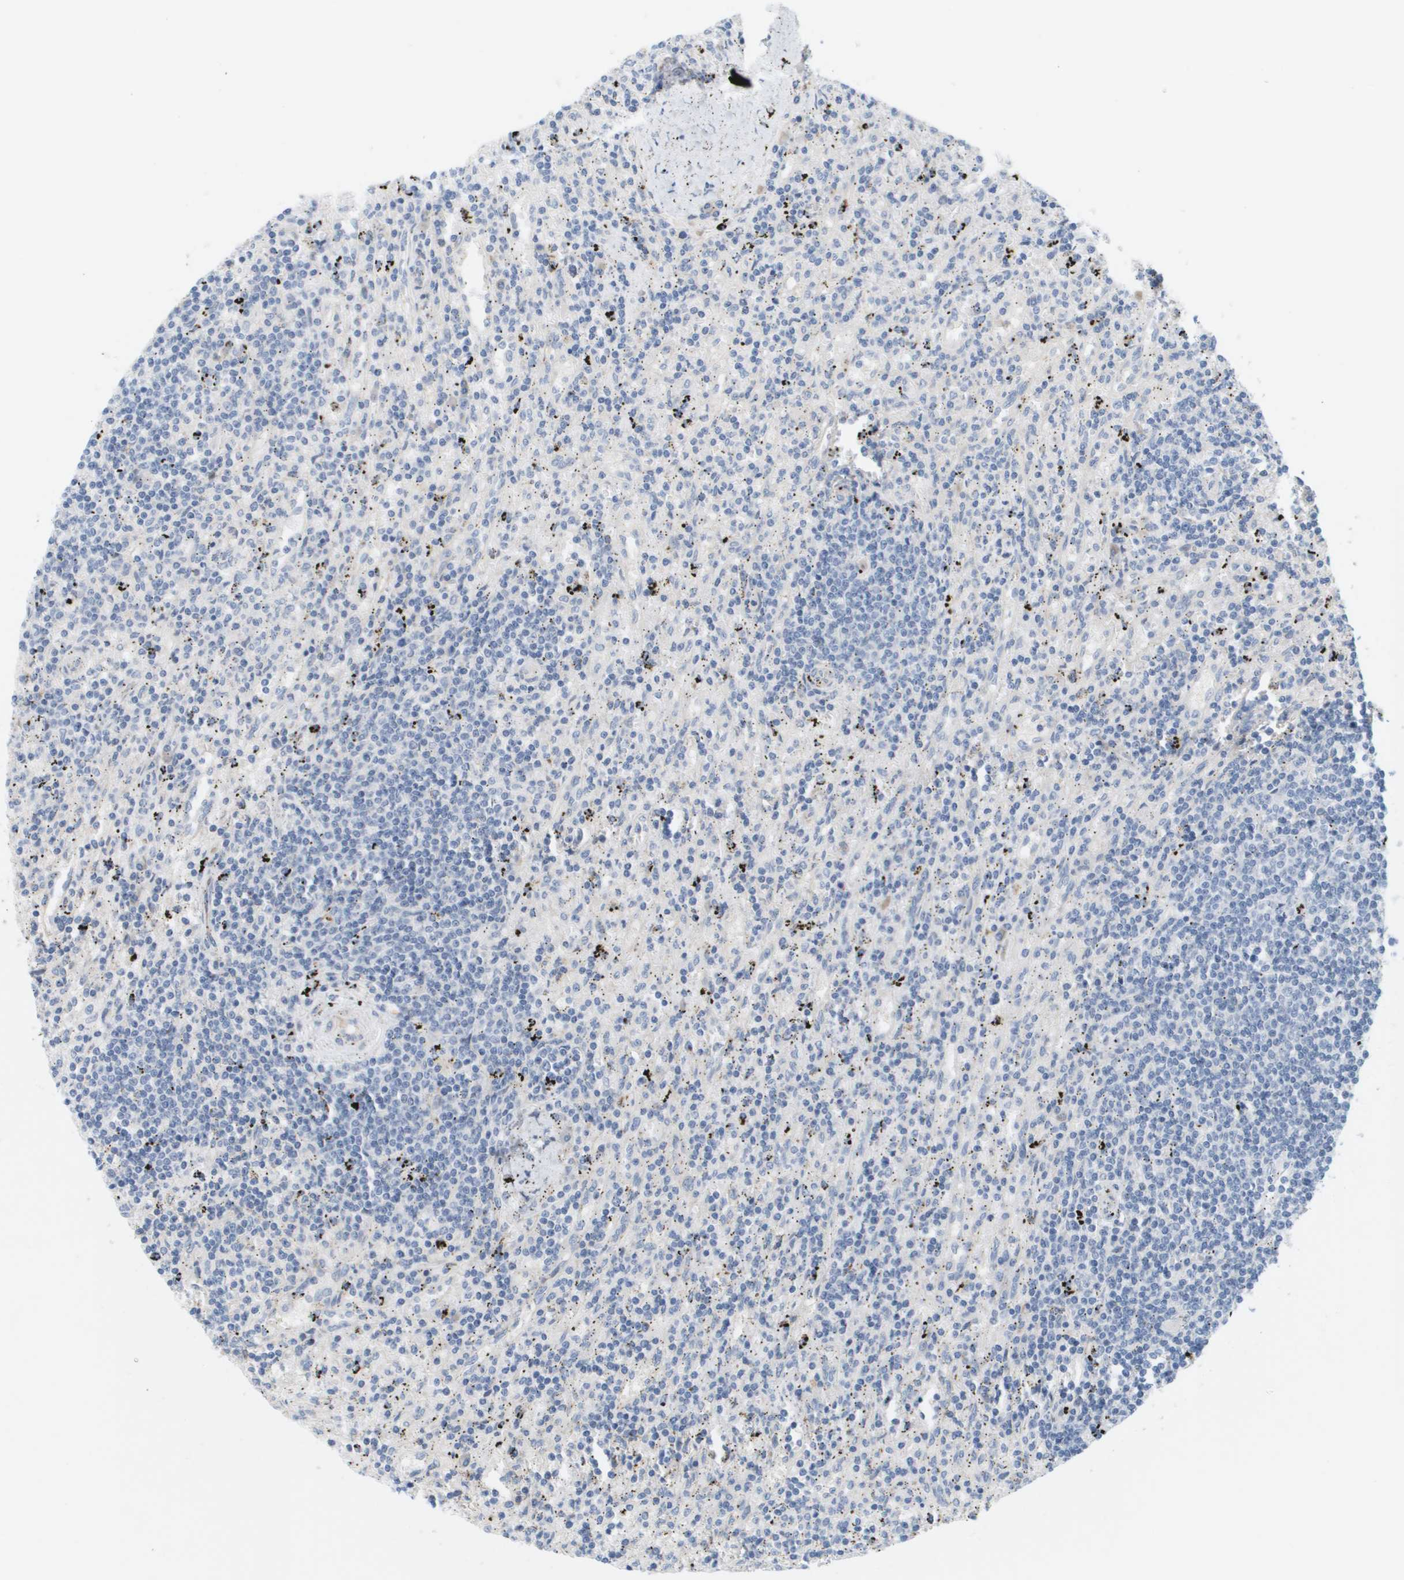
{"staining": {"intensity": "negative", "quantity": "none", "location": "none"}, "tissue": "lymphoma", "cell_type": "Tumor cells", "image_type": "cancer", "snomed": [{"axis": "morphology", "description": "Malignant lymphoma, non-Hodgkin's type, Low grade"}, {"axis": "topography", "description": "Spleen"}], "caption": "This is an immunohistochemistry image of lymphoma. There is no expression in tumor cells.", "gene": "MARCHF8", "patient": {"sex": "male", "age": 76}}